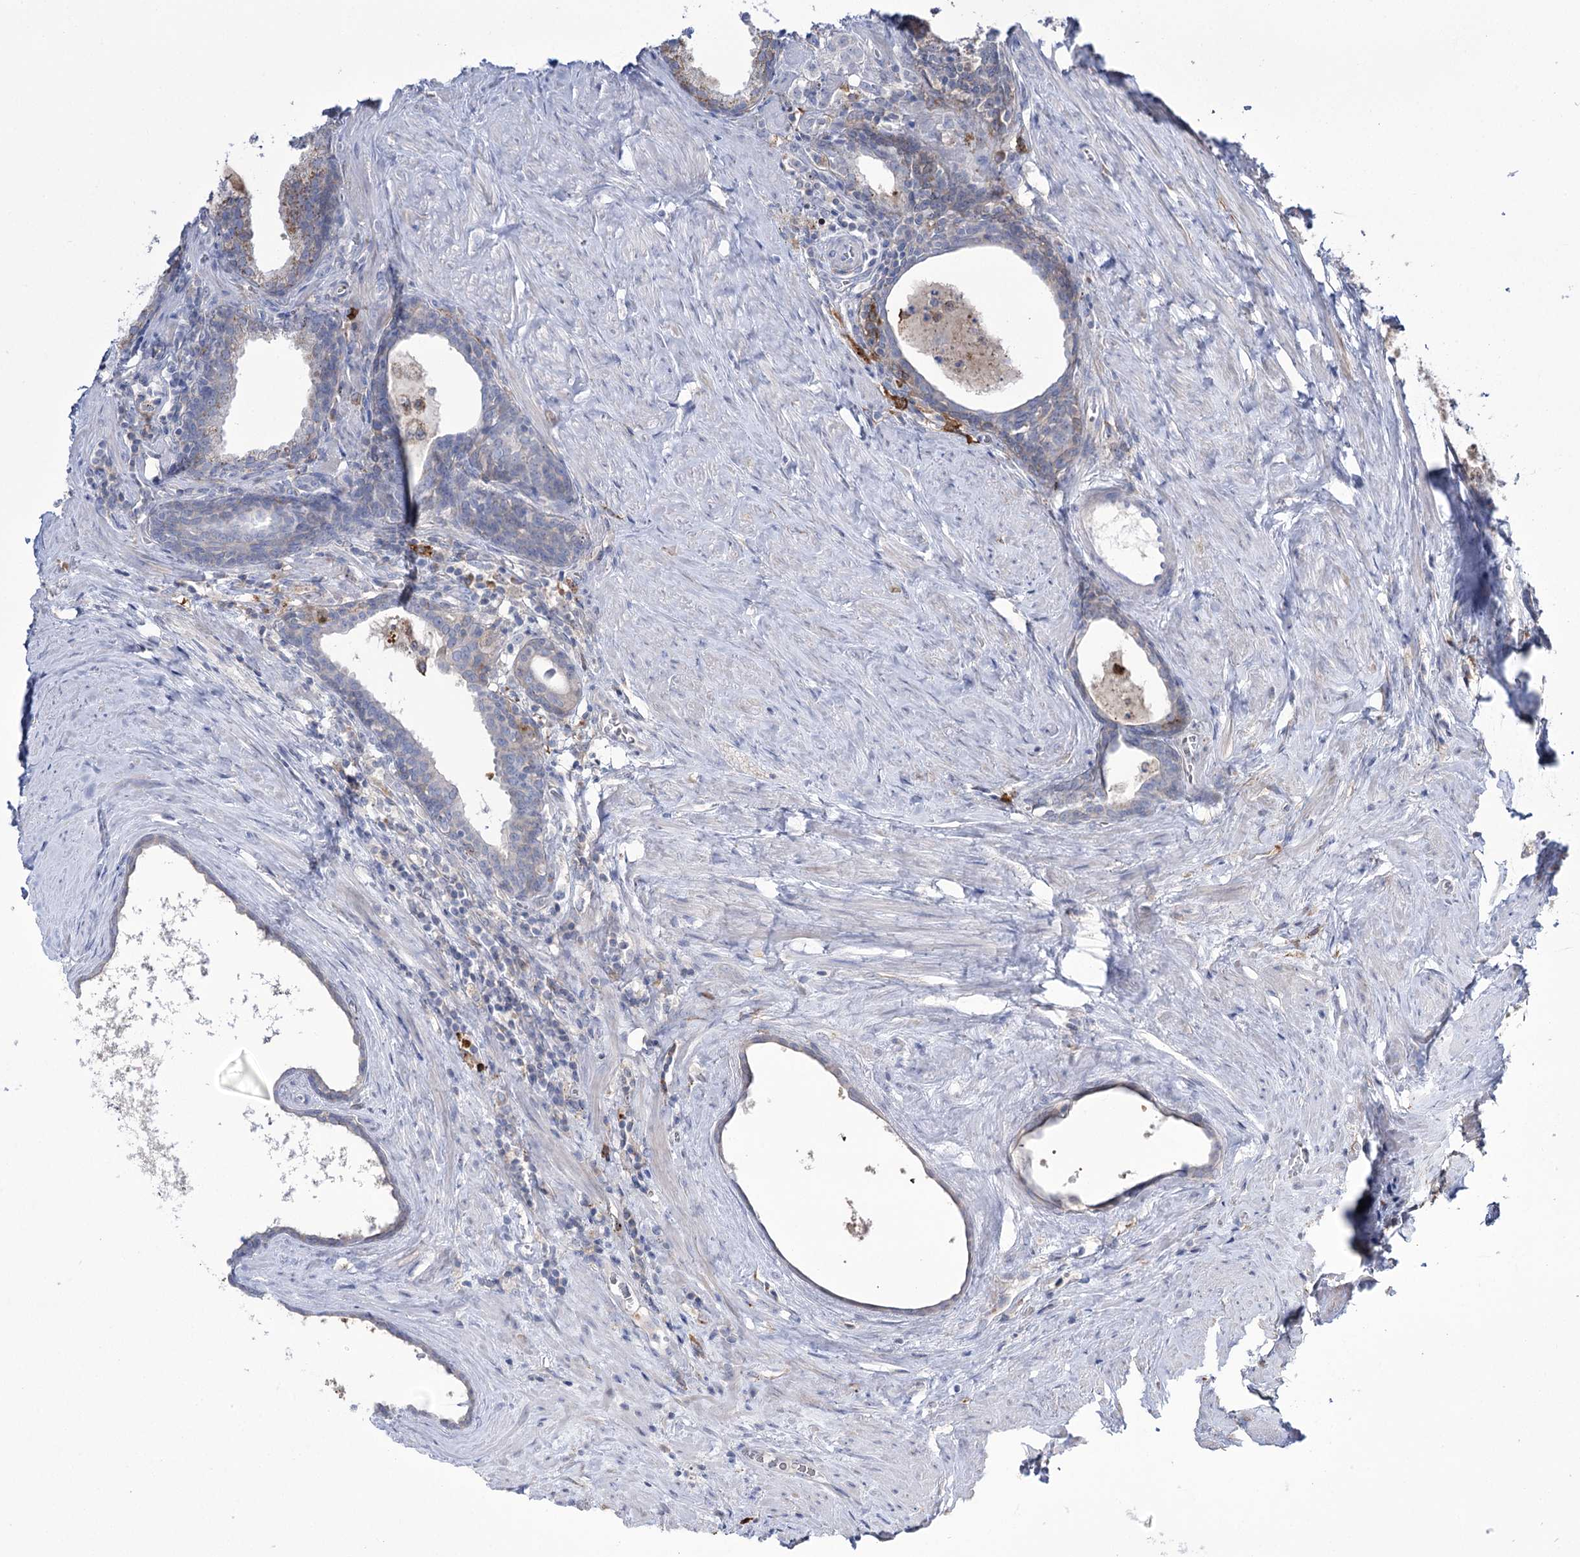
{"staining": {"intensity": "negative", "quantity": "none", "location": "none"}, "tissue": "prostate cancer", "cell_type": "Tumor cells", "image_type": "cancer", "snomed": [{"axis": "morphology", "description": "Adenocarcinoma, Low grade"}, {"axis": "topography", "description": "Prostate"}], "caption": "Immunohistochemistry of prostate adenocarcinoma (low-grade) displays no expression in tumor cells.", "gene": "ZNF622", "patient": {"sex": "male", "age": 71}}